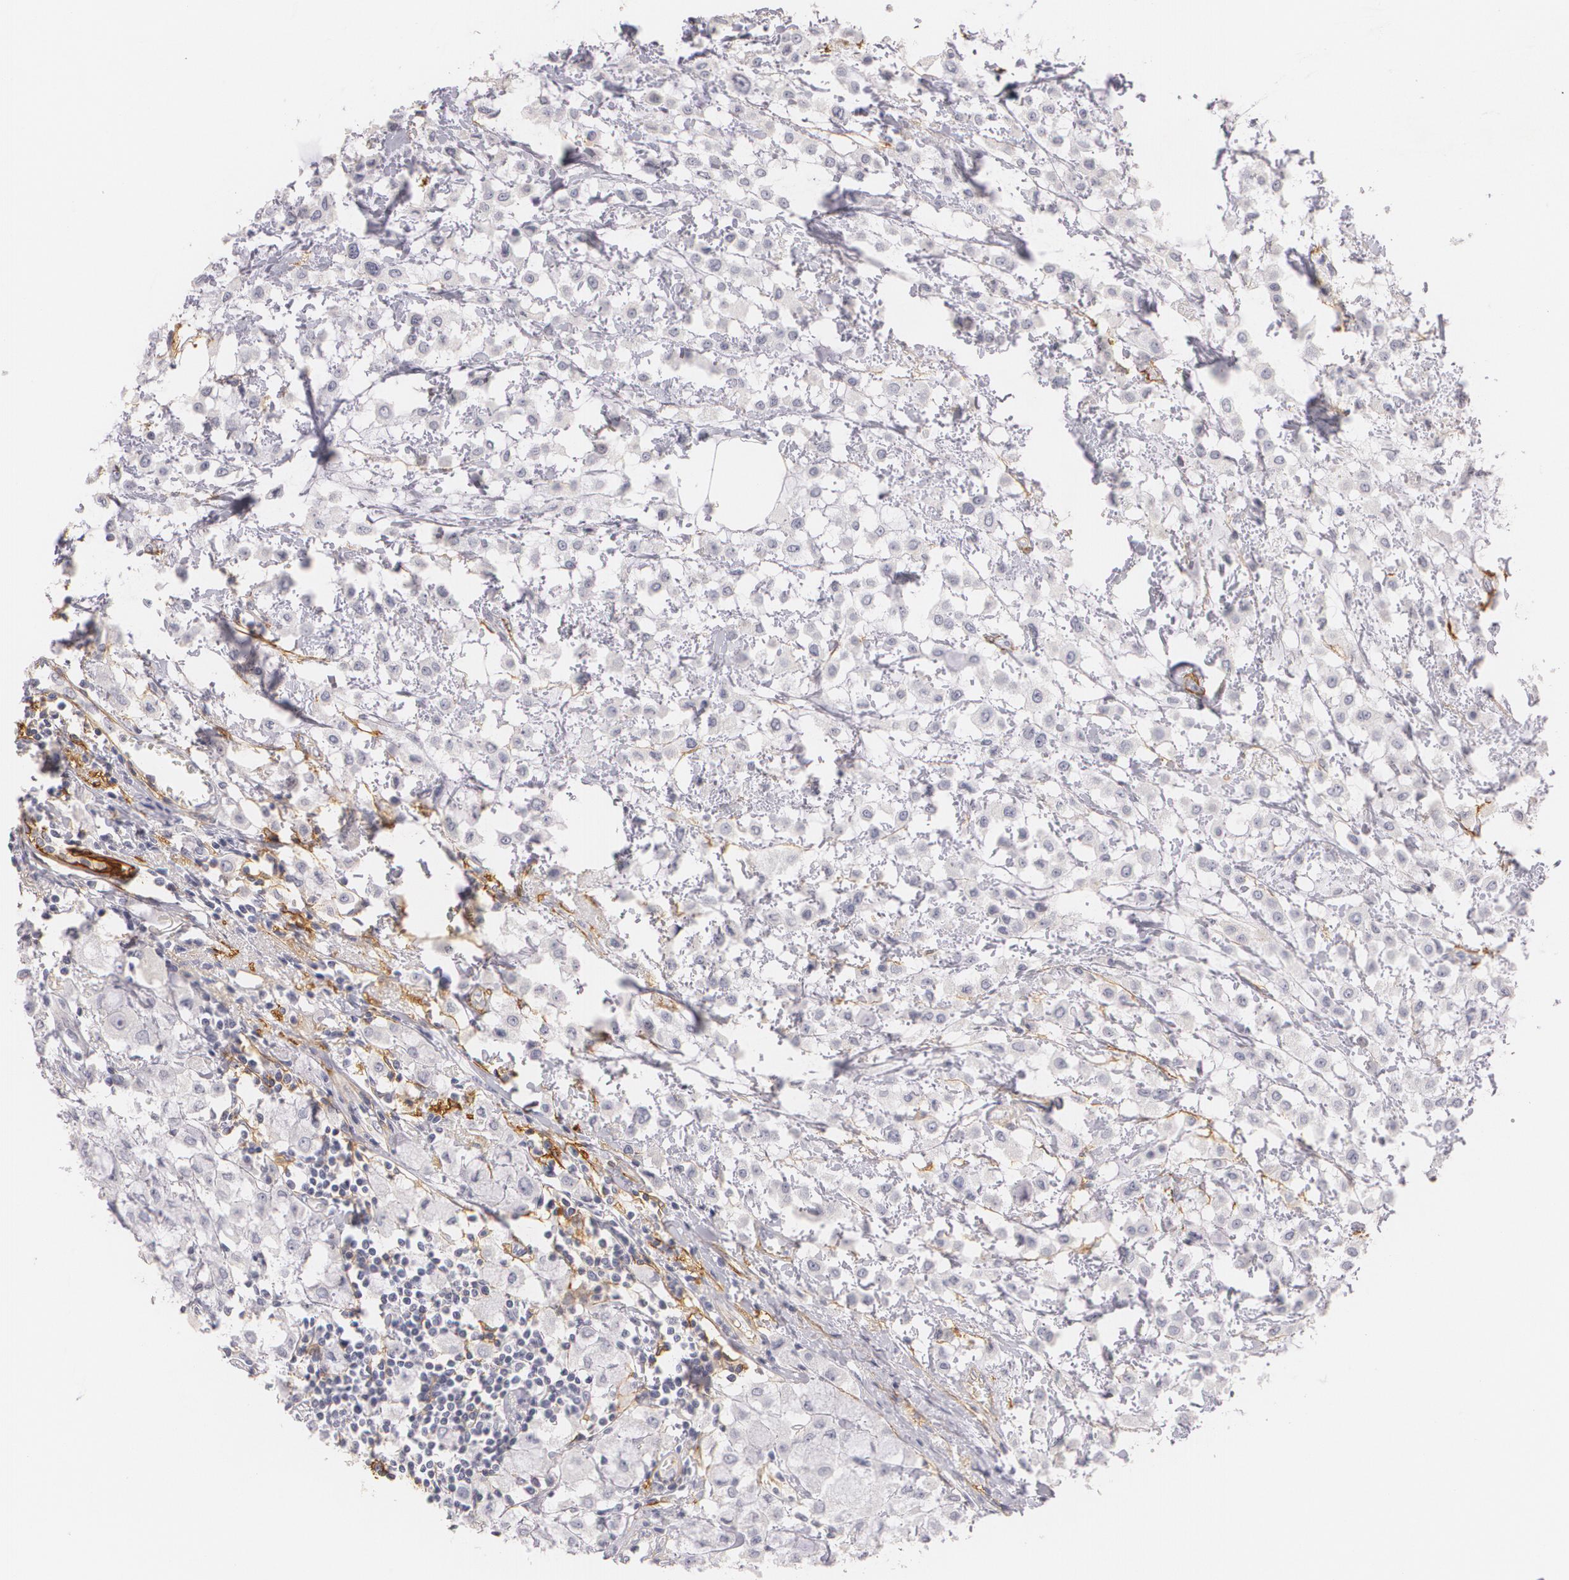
{"staining": {"intensity": "negative", "quantity": "none", "location": "none"}, "tissue": "breast cancer", "cell_type": "Tumor cells", "image_type": "cancer", "snomed": [{"axis": "morphology", "description": "Lobular carcinoma"}, {"axis": "topography", "description": "Breast"}], "caption": "Human lobular carcinoma (breast) stained for a protein using immunohistochemistry shows no staining in tumor cells.", "gene": "NGFR", "patient": {"sex": "female", "age": 85}}